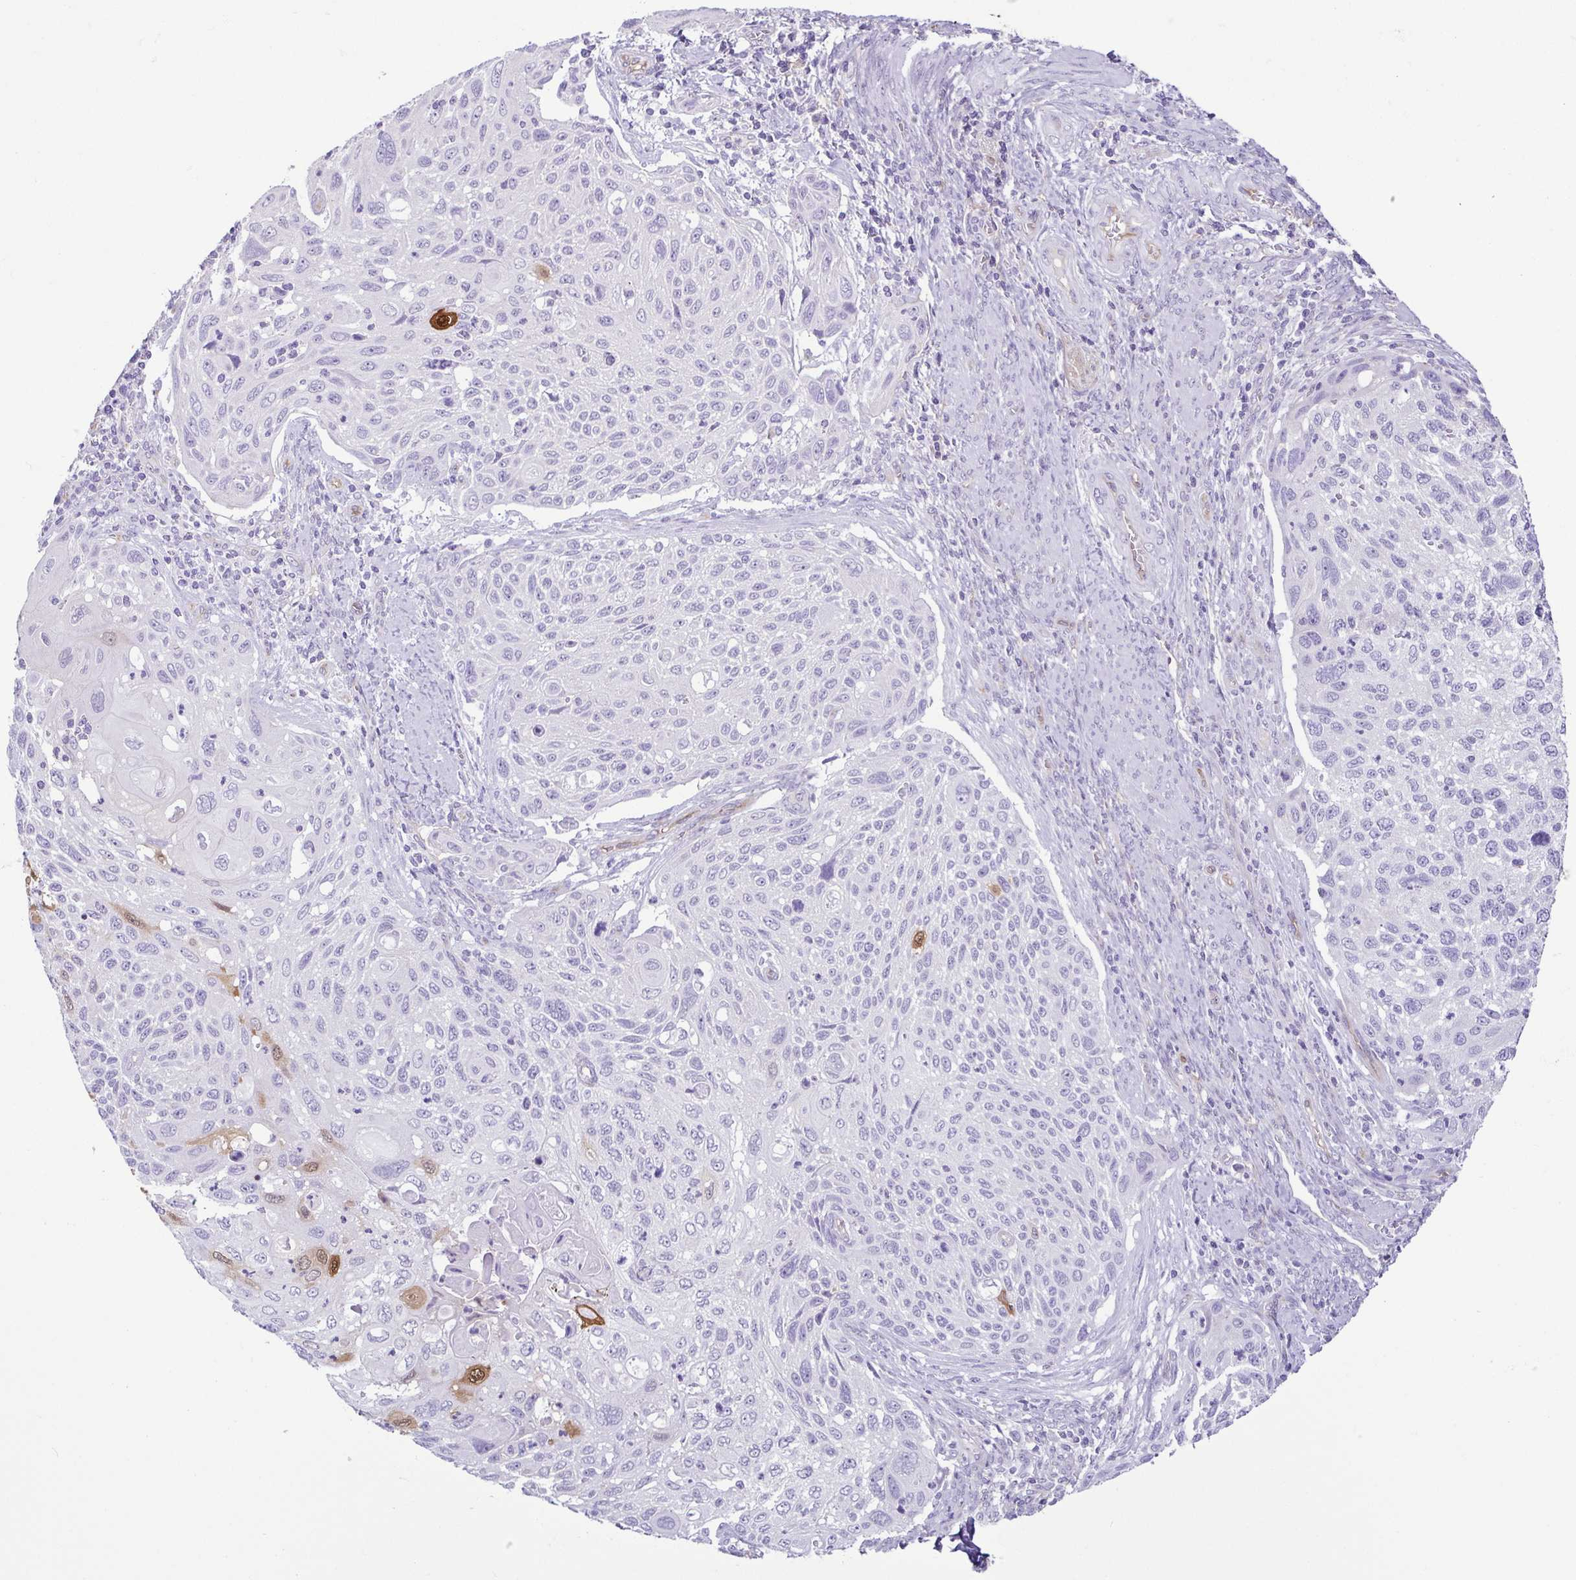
{"staining": {"intensity": "moderate", "quantity": "<25%", "location": "cytoplasmic/membranous,nuclear"}, "tissue": "cervical cancer", "cell_type": "Tumor cells", "image_type": "cancer", "snomed": [{"axis": "morphology", "description": "Squamous cell carcinoma, NOS"}, {"axis": "topography", "description": "Cervix"}], "caption": "The histopathology image reveals a brown stain indicating the presence of a protein in the cytoplasmic/membranous and nuclear of tumor cells in cervical cancer.", "gene": "CASP14", "patient": {"sex": "female", "age": 70}}